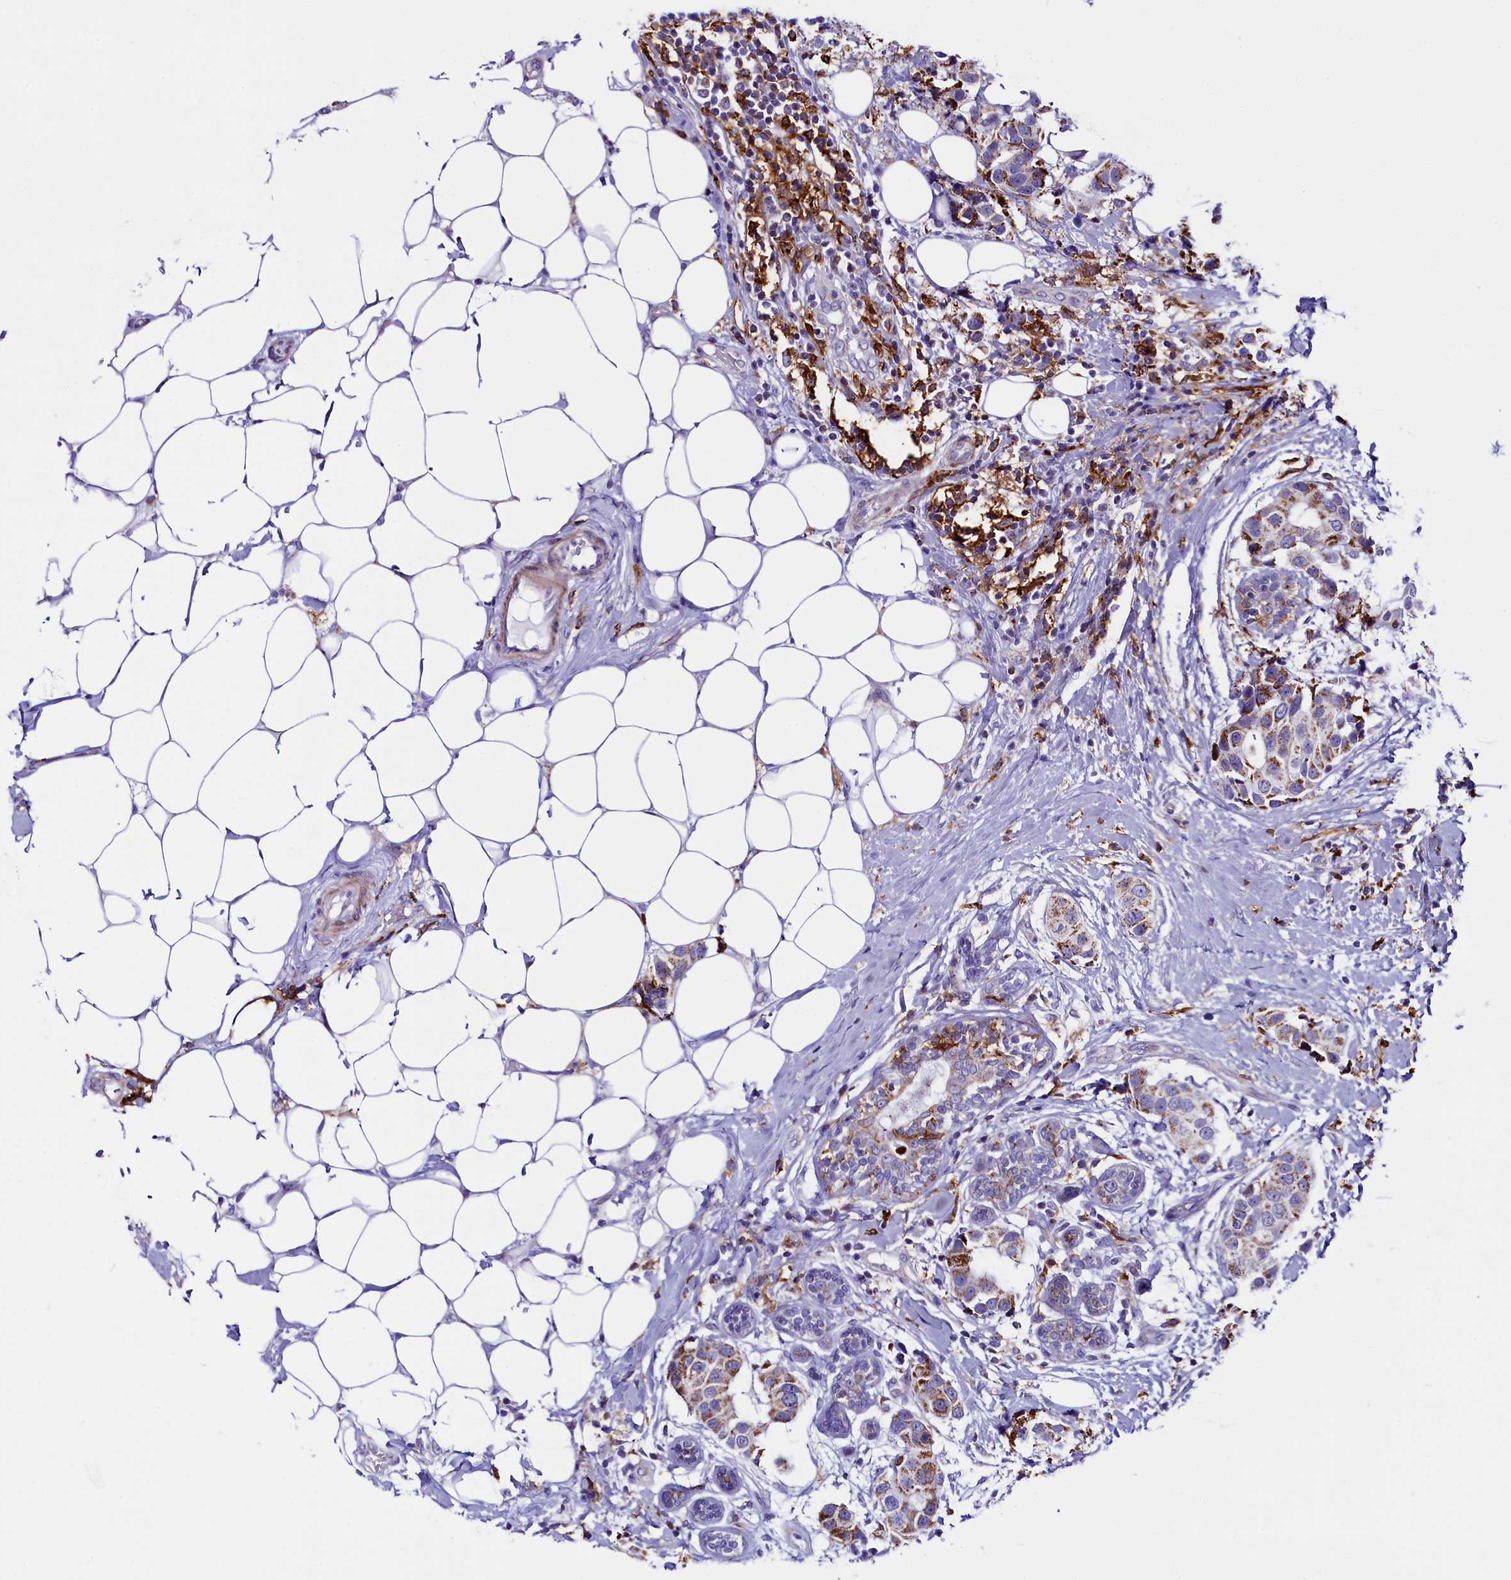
{"staining": {"intensity": "moderate", "quantity": ">75%", "location": "cytoplasmic/membranous"}, "tissue": "breast cancer", "cell_type": "Tumor cells", "image_type": "cancer", "snomed": [{"axis": "morphology", "description": "Normal tissue, NOS"}, {"axis": "morphology", "description": "Duct carcinoma"}, {"axis": "topography", "description": "Breast"}], "caption": "This image displays immunohistochemistry staining of human breast invasive ductal carcinoma, with medium moderate cytoplasmic/membranous staining in approximately >75% of tumor cells.", "gene": "IL20RA", "patient": {"sex": "female", "age": 39}}